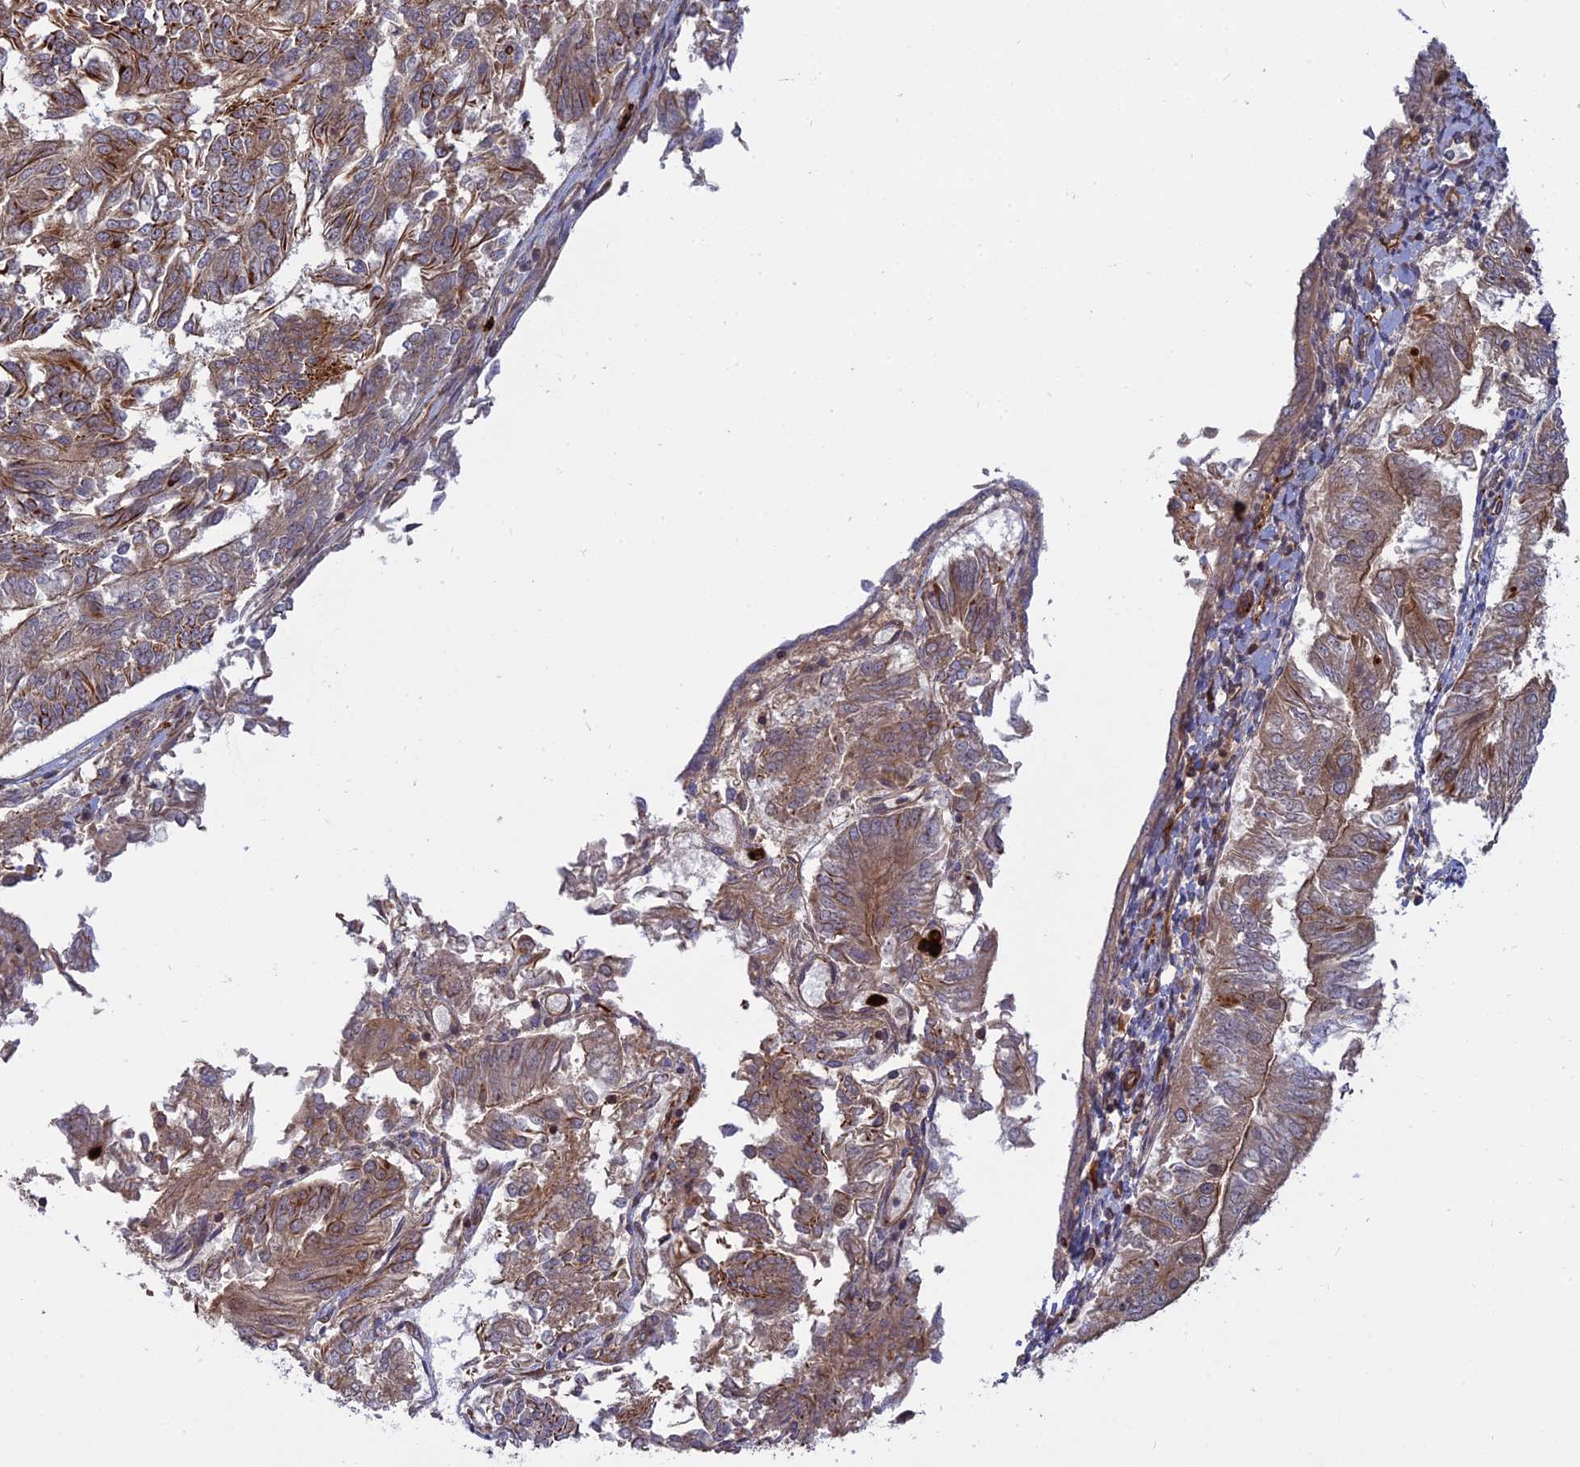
{"staining": {"intensity": "moderate", "quantity": "25%-75%", "location": "cytoplasmic/membranous"}, "tissue": "endometrial cancer", "cell_type": "Tumor cells", "image_type": "cancer", "snomed": [{"axis": "morphology", "description": "Adenocarcinoma, NOS"}, {"axis": "topography", "description": "Endometrium"}], "caption": "Brown immunohistochemical staining in adenocarcinoma (endometrial) demonstrates moderate cytoplasmic/membranous staining in approximately 25%-75% of tumor cells.", "gene": "PHLDB3", "patient": {"sex": "female", "age": 58}}